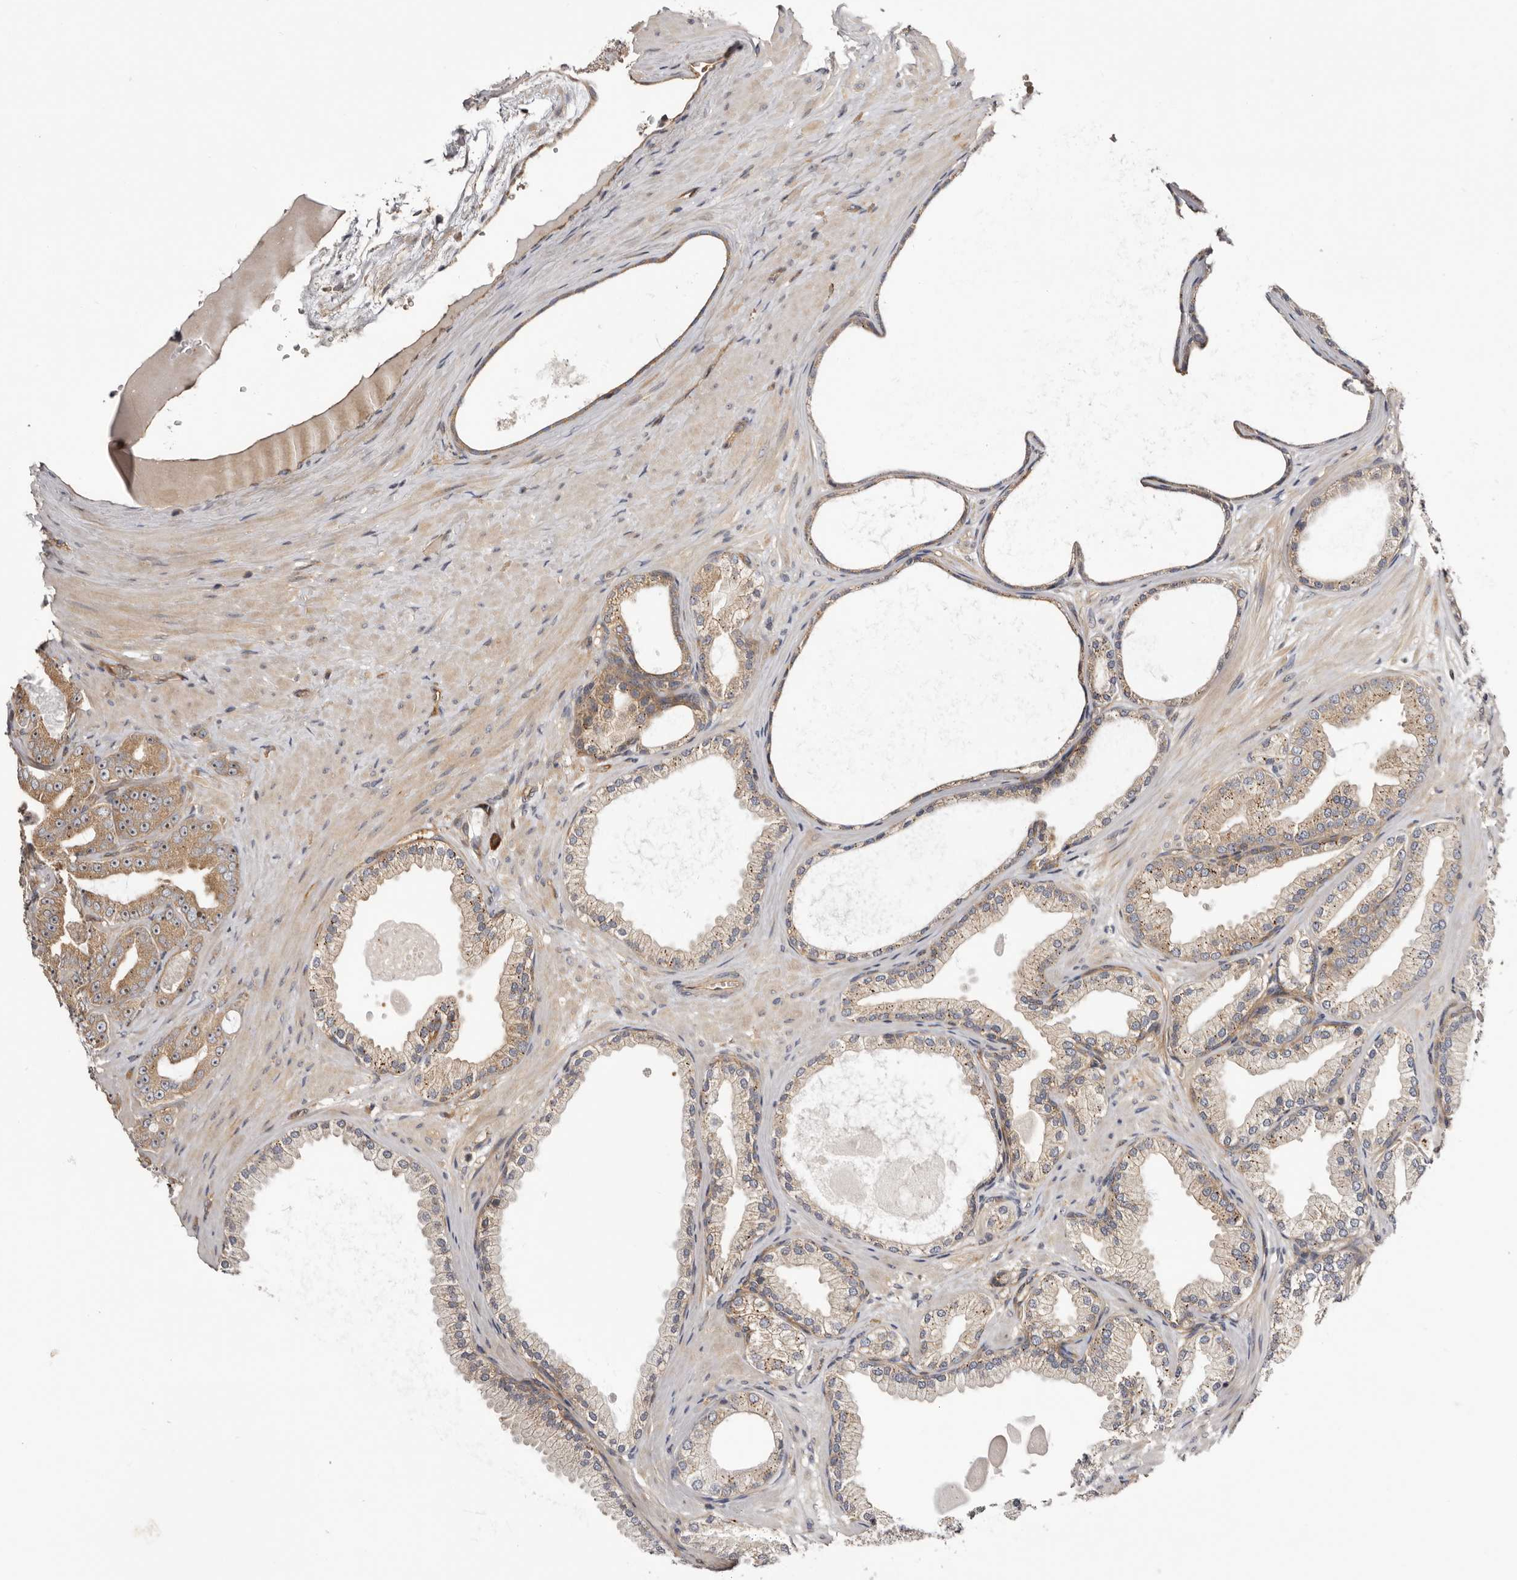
{"staining": {"intensity": "weak", "quantity": ">75%", "location": "cytoplasmic/membranous"}, "tissue": "prostate cancer", "cell_type": "Tumor cells", "image_type": "cancer", "snomed": [{"axis": "morphology", "description": "Adenocarcinoma, Low grade"}, {"axis": "topography", "description": "Prostate"}], "caption": "Tumor cells exhibit low levels of weak cytoplasmic/membranous expression in about >75% of cells in human prostate cancer.", "gene": "PANK4", "patient": {"sex": "male", "age": 63}}